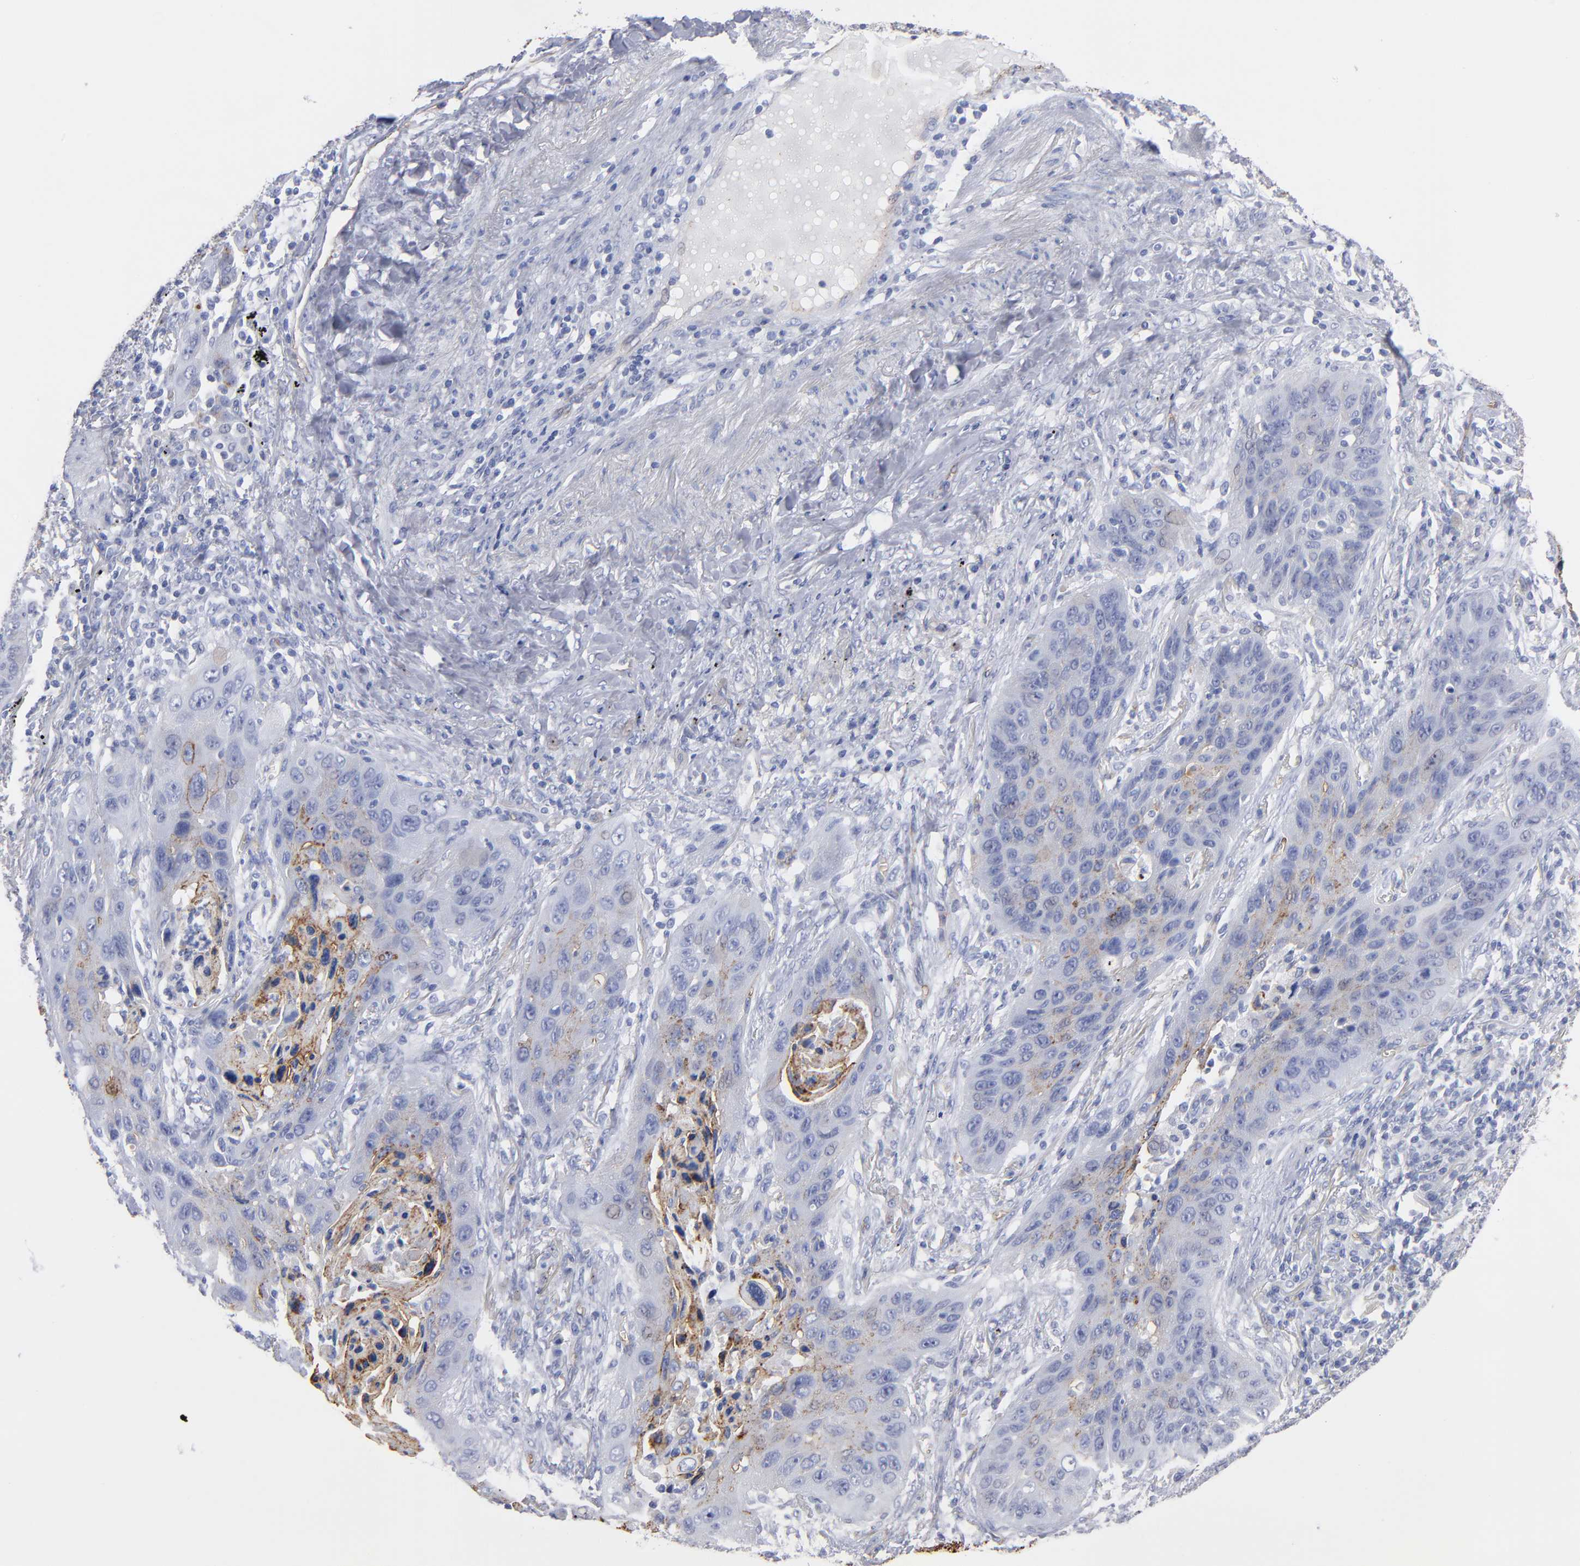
{"staining": {"intensity": "weak", "quantity": "<25%", "location": "cytoplasmic/membranous"}, "tissue": "lung cancer", "cell_type": "Tumor cells", "image_type": "cancer", "snomed": [{"axis": "morphology", "description": "Squamous cell carcinoma, NOS"}, {"axis": "topography", "description": "Lung"}], "caption": "This is an IHC histopathology image of lung squamous cell carcinoma. There is no expression in tumor cells.", "gene": "TM4SF1", "patient": {"sex": "female", "age": 67}}